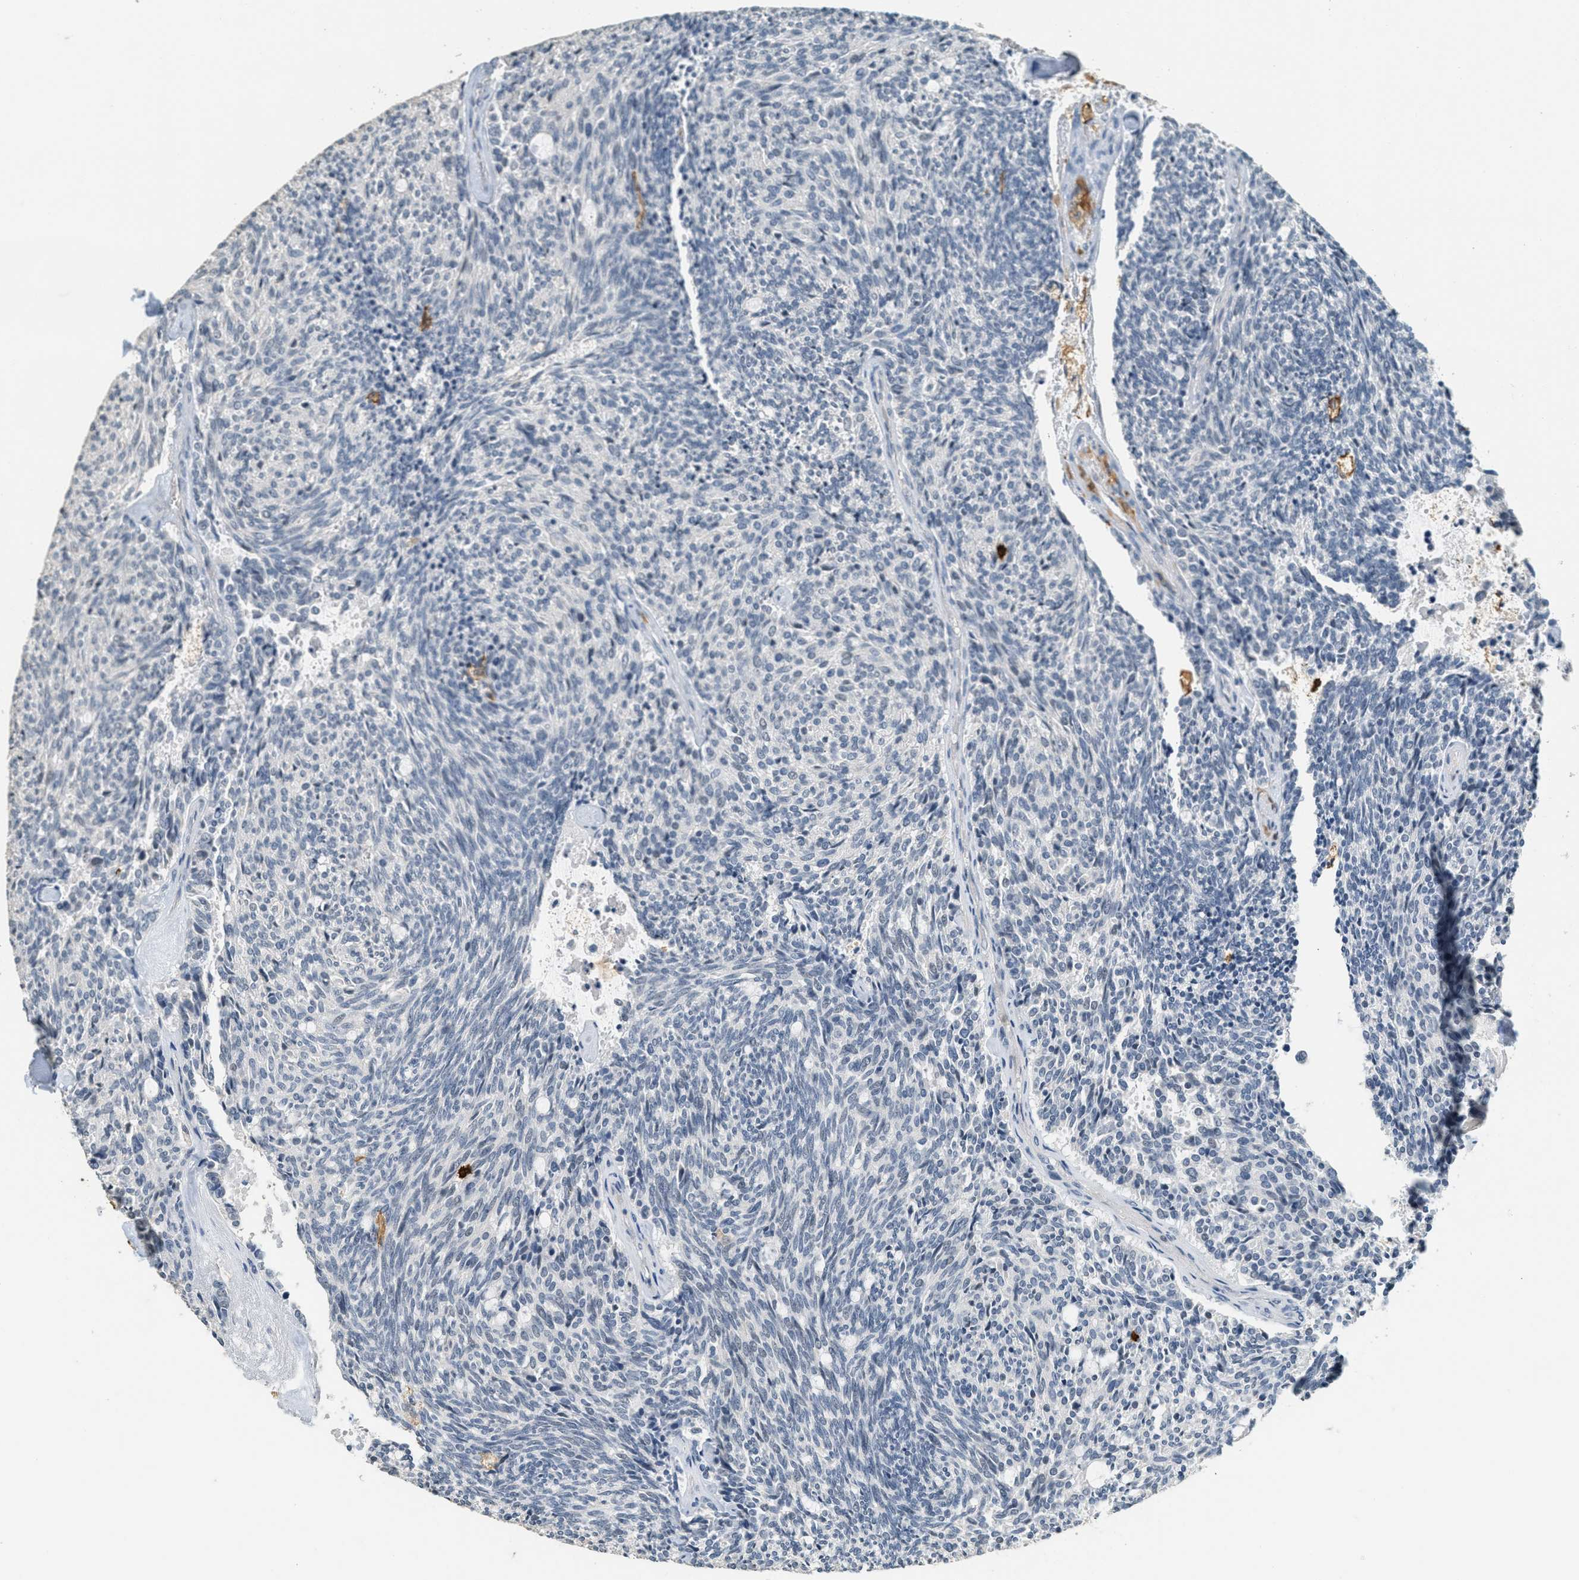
{"staining": {"intensity": "negative", "quantity": "none", "location": "none"}, "tissue": "carcinoid", "cell_type": "Tumor cells", "image_type": "cancer", "snomed": [{"axis": "morphology", "description": "Carcinoid, malignant, NOS"}, {"axis": "topography", "description": "Pancreas"}], "caption": "Immunohistochemistry (IHC) micrograph of neoplastic tissue: carcinoid stained with DAB (3,3'-diaminobenzidine) demonstrates no significant protein staining in tumor cells. Nuclei are stained in blue.", "gene": "LSP1", "patient": {"sex": "female", "age": 54}}